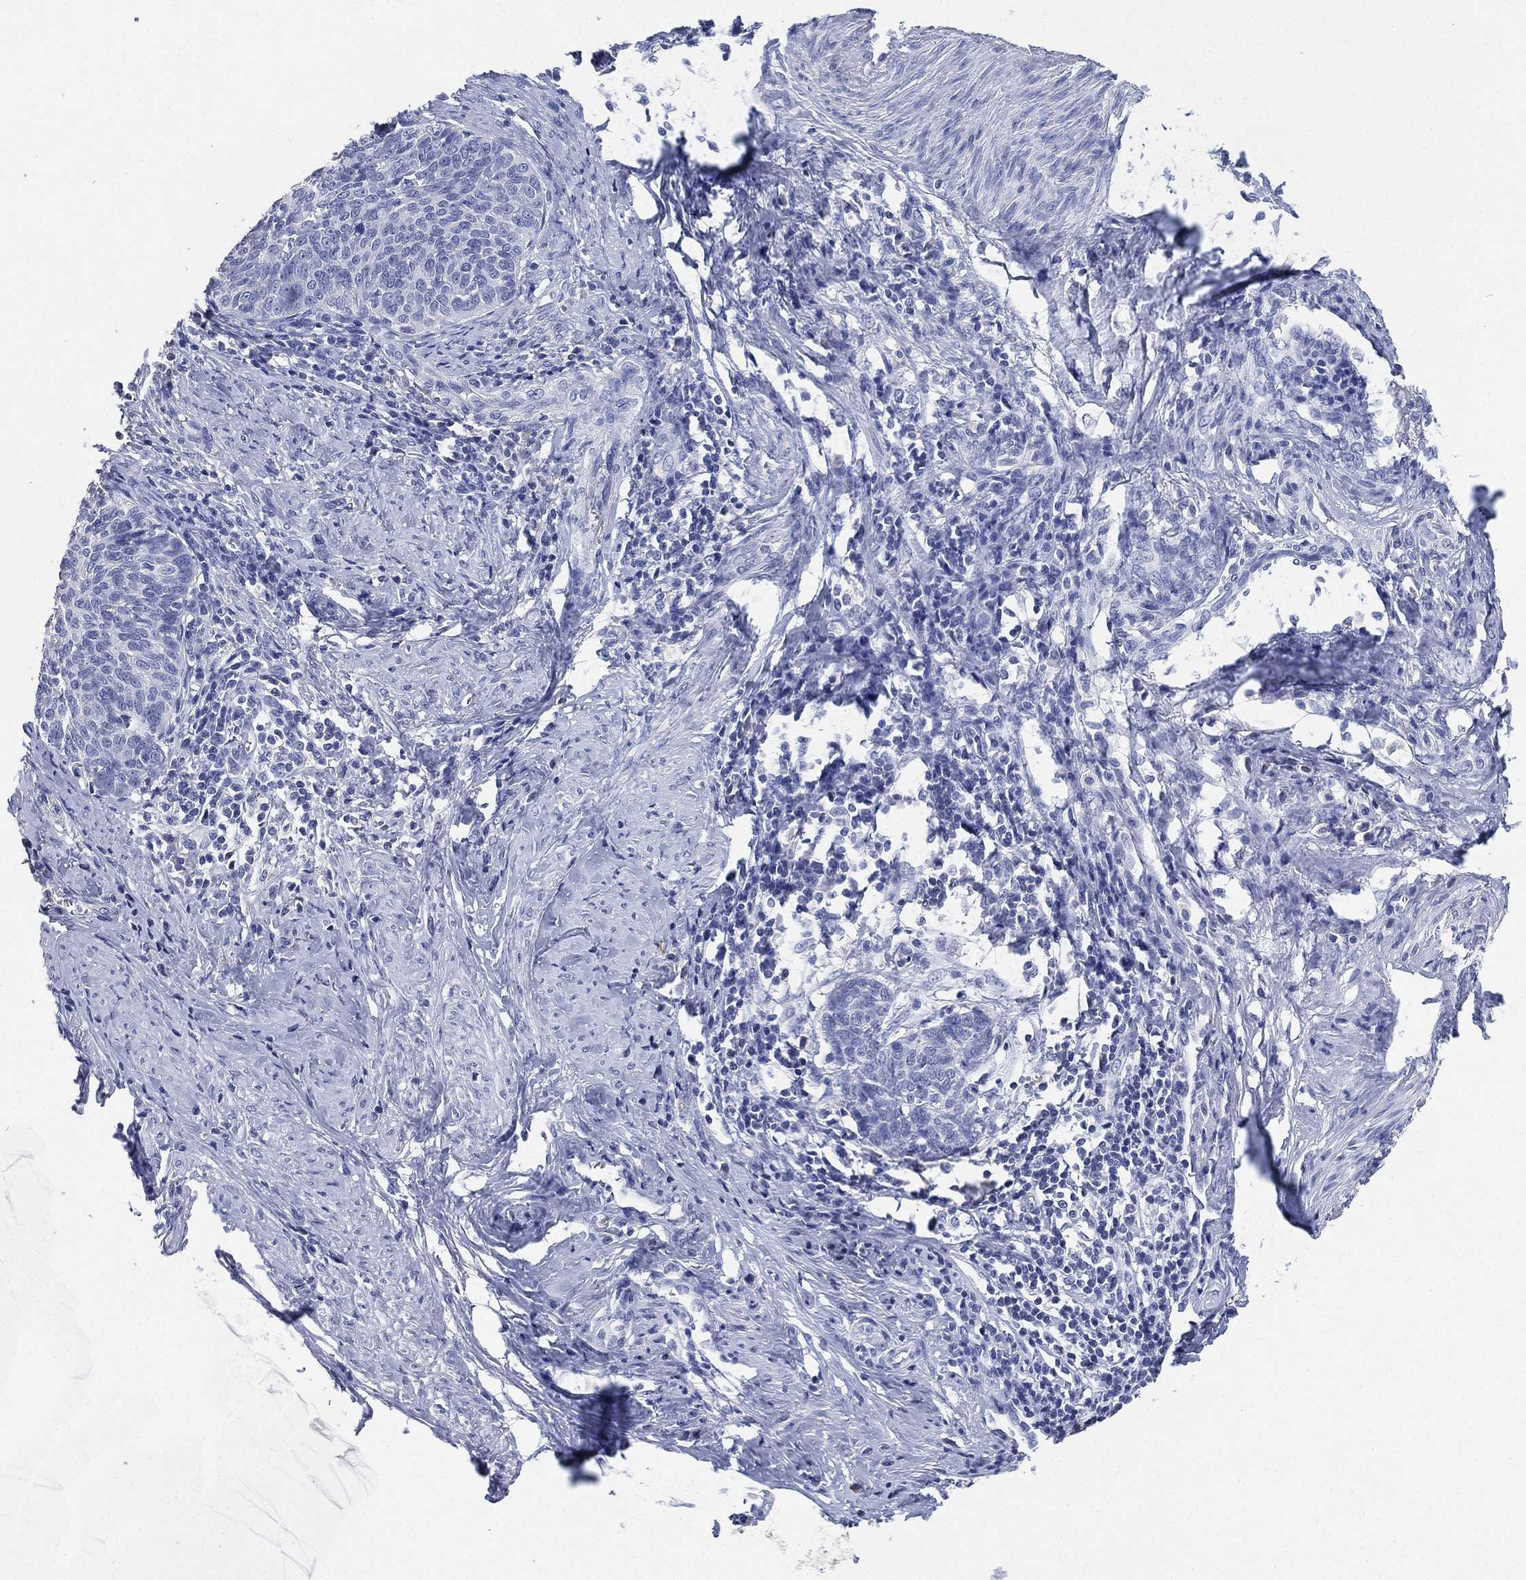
{"staining": {"intensity": "negative", "quantity": "none", "location": "none"}, "tissue": "cervical cancer", "cell_type": "Tumor cells", "image_type": "cancer", "snomed": [{"axis": "morphology", "description": "Normal tissue, NOS"}, {"axis": "morphology", "description": "Squamous cell carcinoma, NOS"}, {"axis": "topography", "description": "Cervix"}], "caption": "The photomicrograph demonstrates no staining of tumor cells in cervical squamous cell carcinoma. (Brightfield microscopy of DAB immunohistochemistry at high magnification).", "gene": "IYD", "patient": {"sex": "female", "age": 39}}